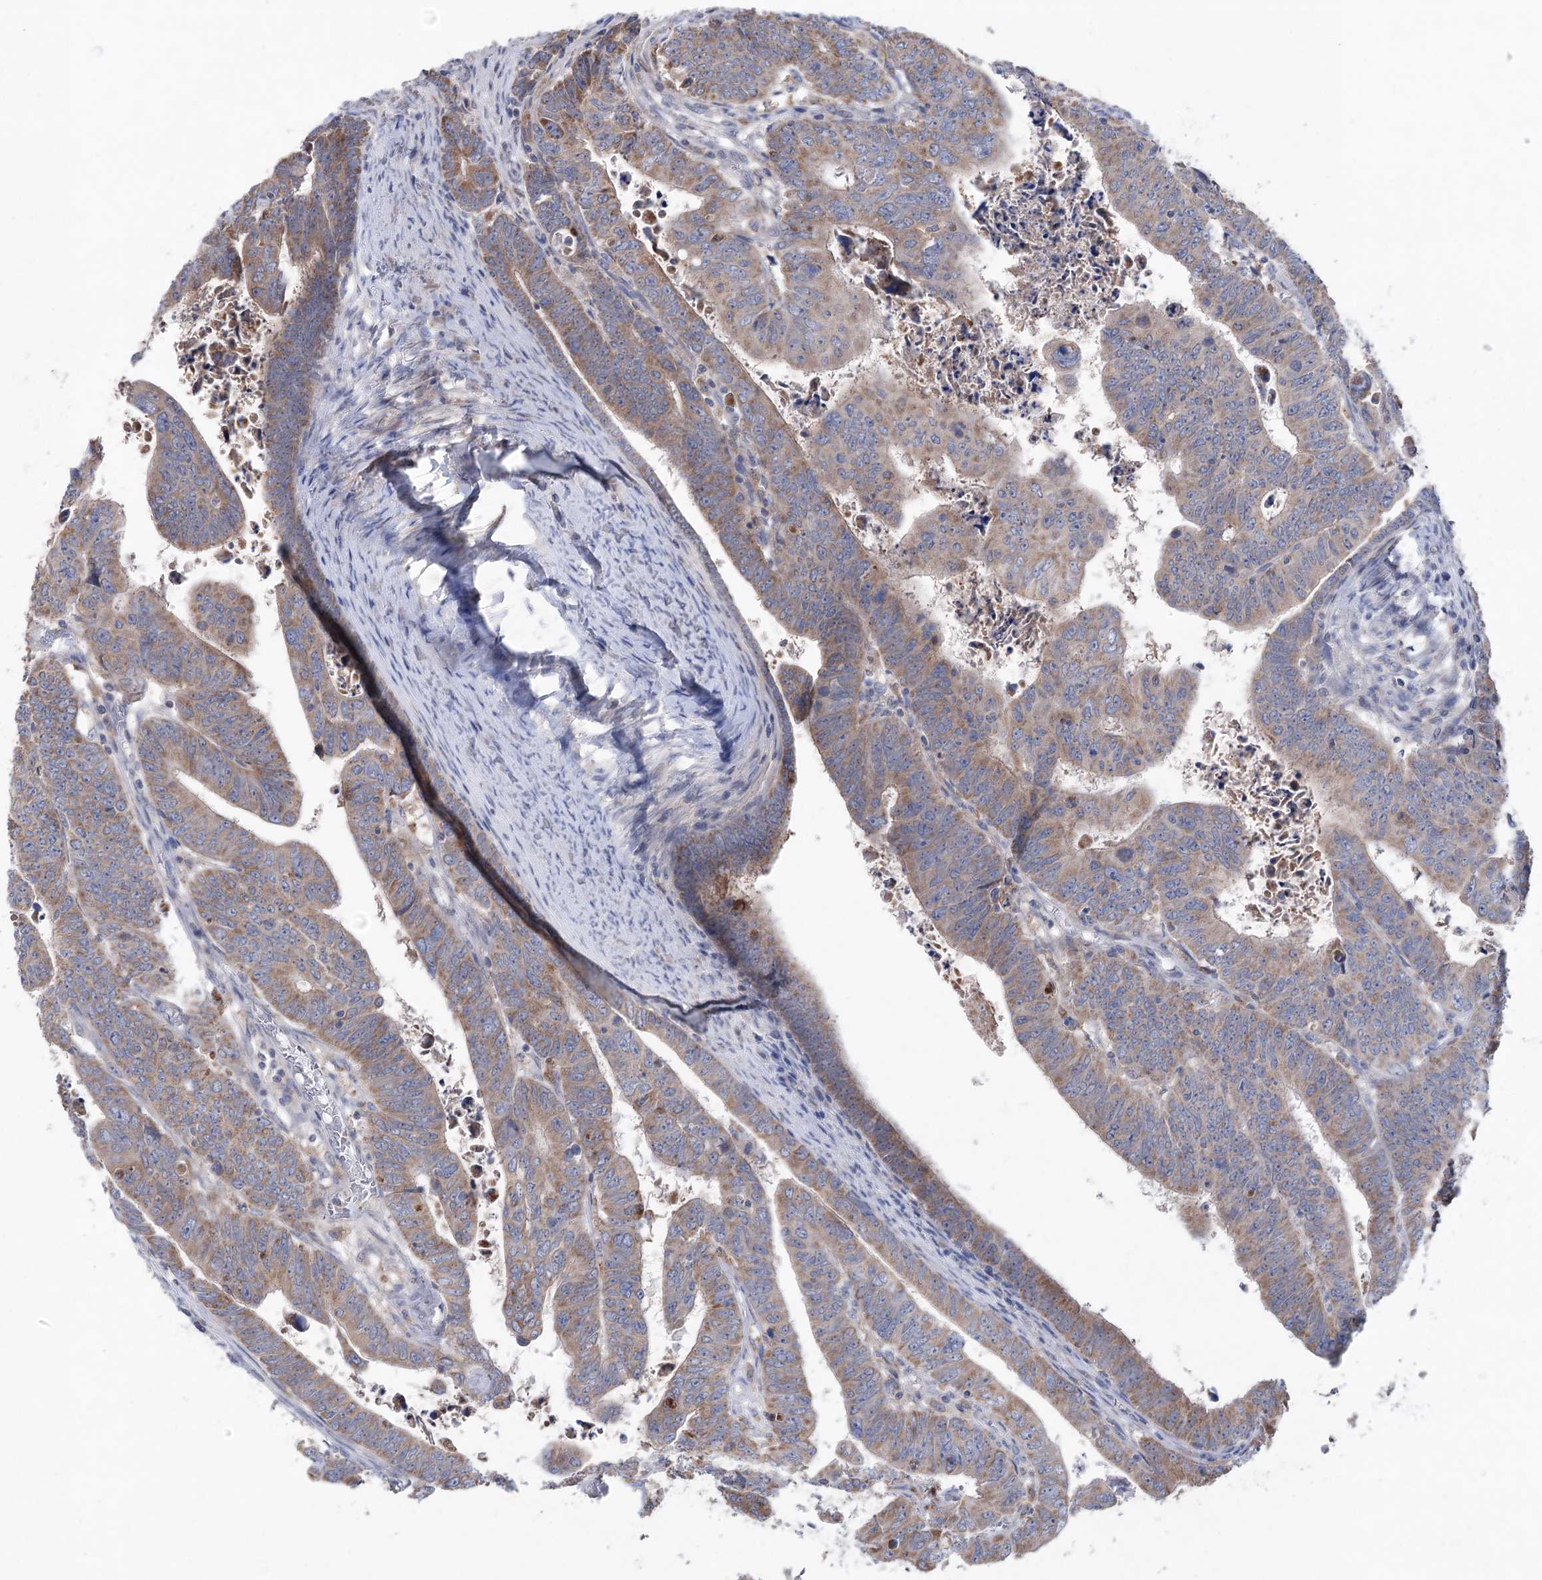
{"staining": {"intensity": "moderate", "quantity": ">75%", "location": "cytoplasmic/membranous"}, "tissue": "colorectal cancer", "cell_type": "Tumor cells", "image_type": "cancer", "snomed": [{"axis": "morphology", "description": "Normal tissue, NOS"}, {"axis": "morphology", "description": "Adenocarcinoma, NOS"}, {"axis": "topography", "description": "Rectum"}], "caption": "Colorectal adenocarcinoma tissue shows moderate cytoplasmic/membranous positivity in about >75% of tumor cells, visualized by immunohistochemistry.", "gene": "MTCH2", "patient": {"sex": "female", "age": 65}}